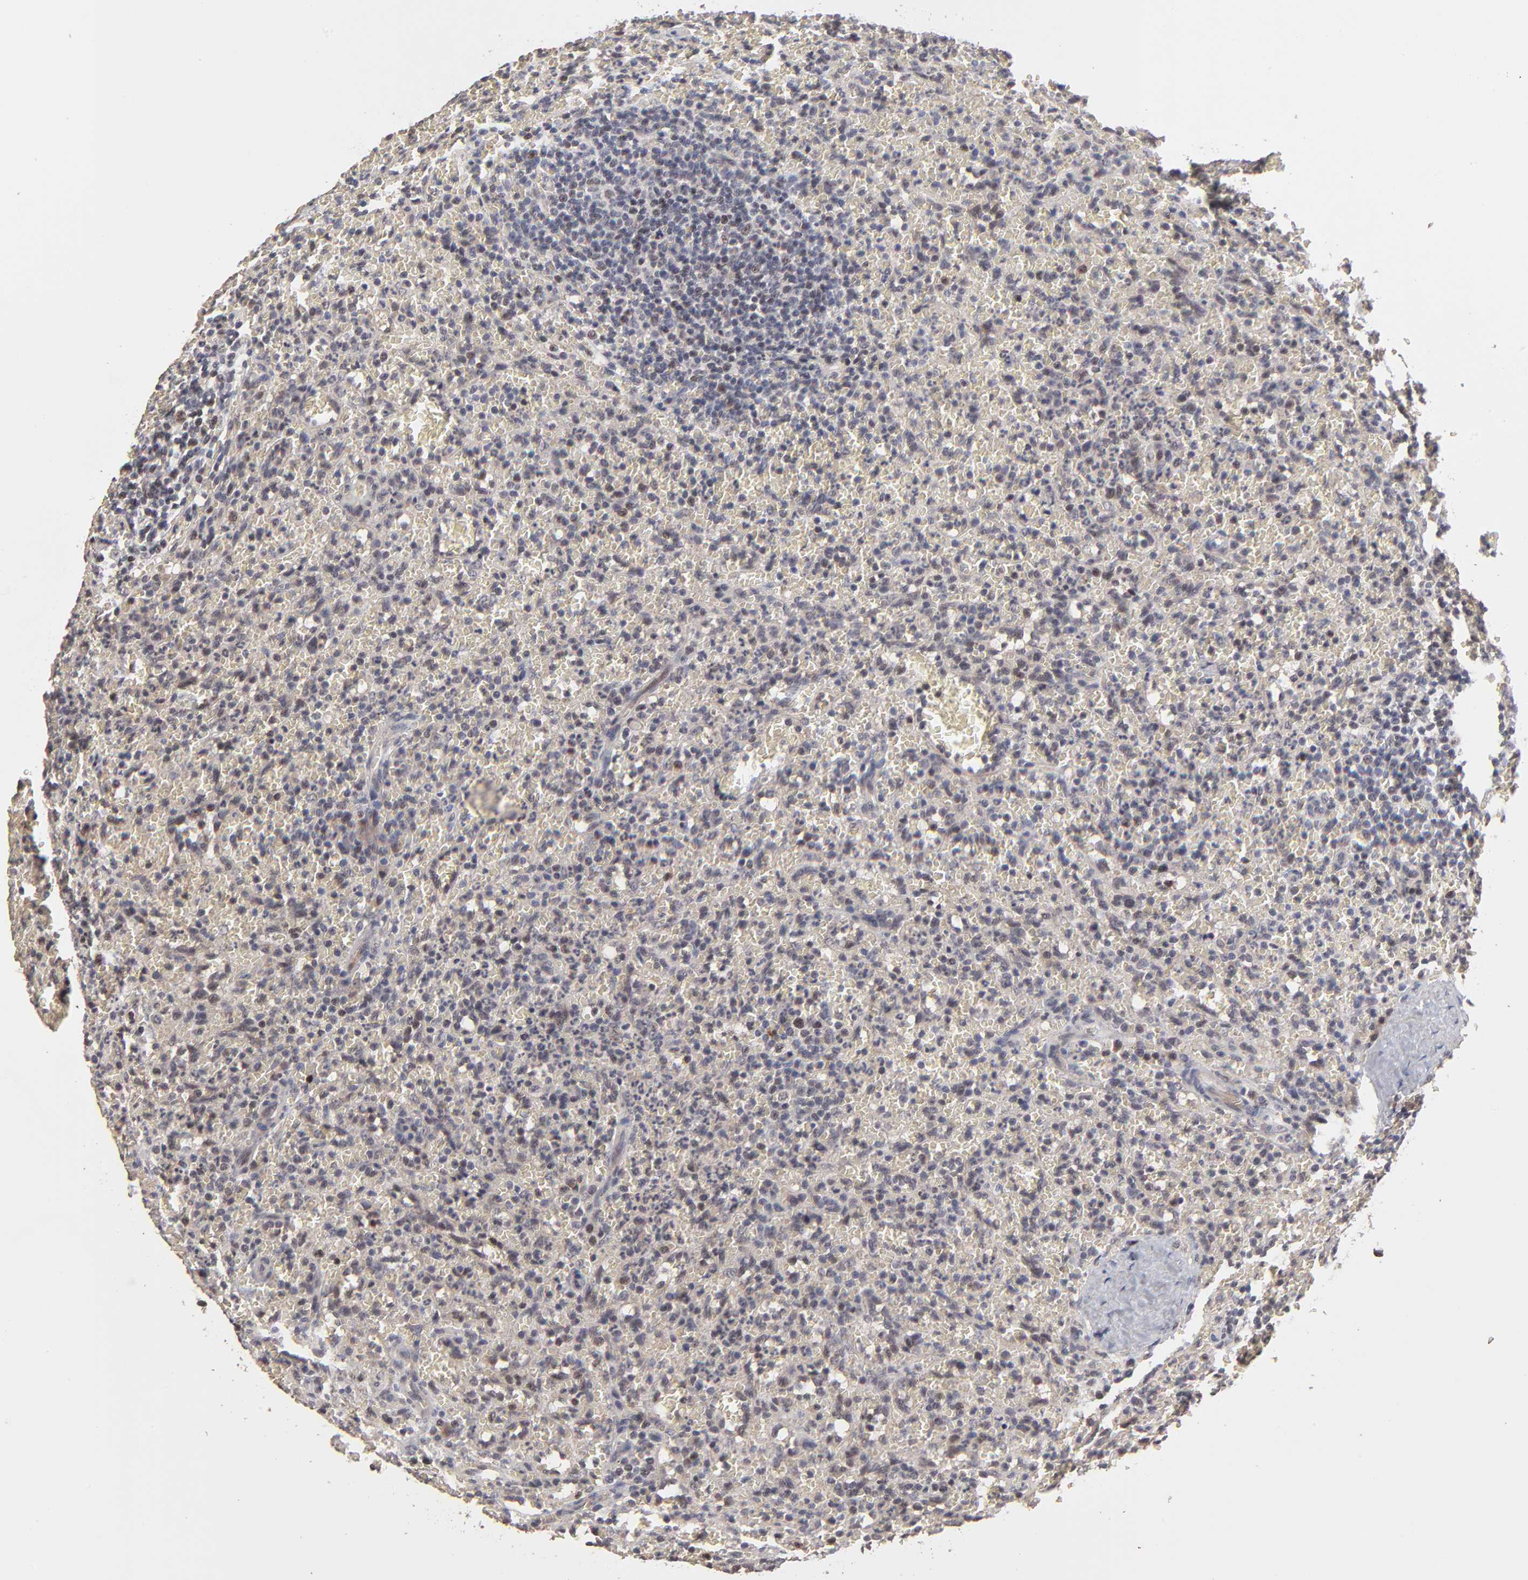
{"staining": {"intensity": "negative", "quantity": "none", "location": "none"}, "tissue": "lymphoma", "cell_type": "Tumor cells", "image_type": "cancer", "snomed": [{"axis": "morphology", "description": "Malignant lymphoma, non-Hodgkin's type, Low grade"}, {"axis": "topography", "description": "Spleen"}], "caption": "Tumor cells are negative for brown protein staining in lymphoma.", "gene": "FRMD8", "patient": {"sex": "female", "age": 64}}